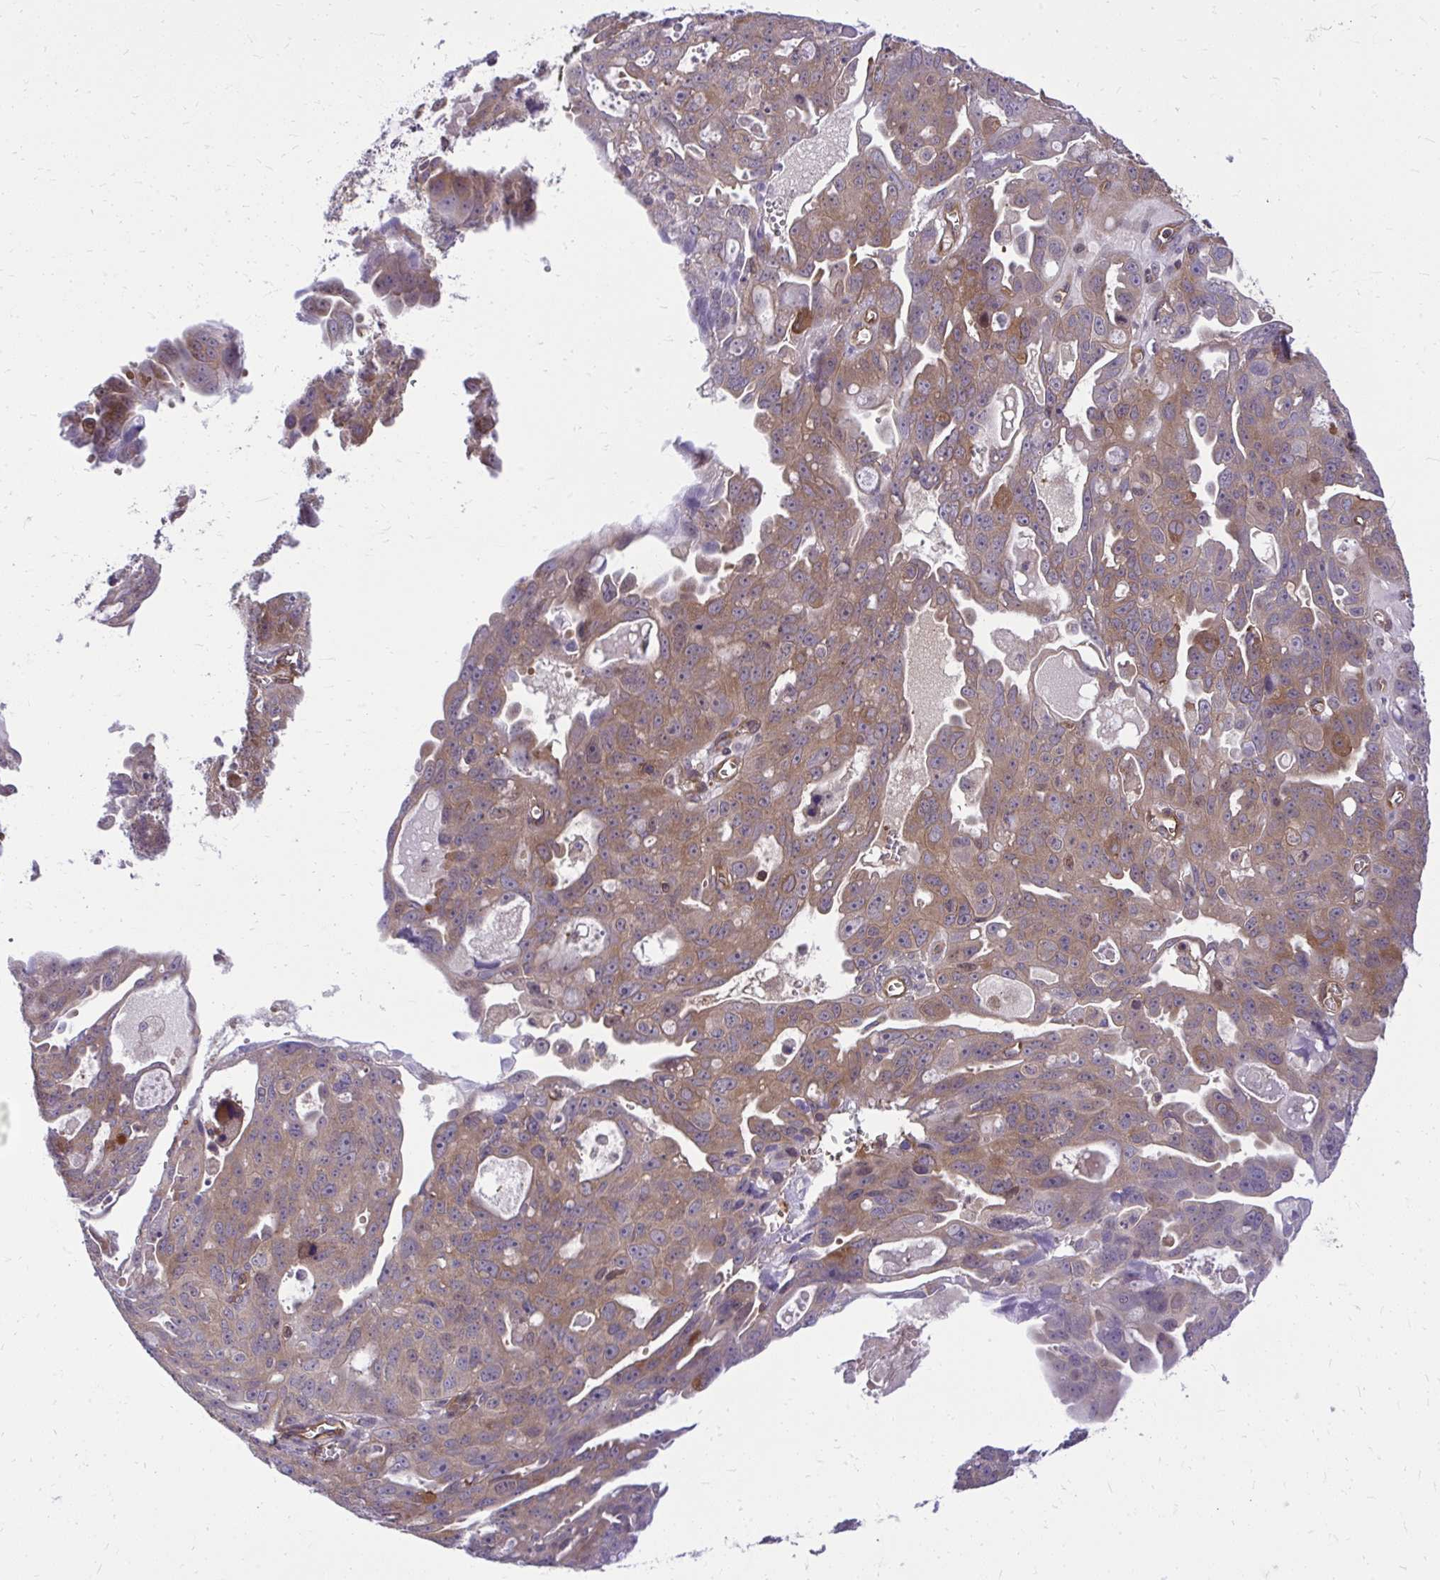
{"staining": {"intensity": "moderate", "quantity": ">75%", "location": "cytoplasmic/membranous"}, "tissue": "ovarian cancer", "cell_type": "Tumor cells", "image_type": "cancer", "snomed": [{"axis": "morphology", "description": "Carcinoma, endometroid"}, {"axis": "topography", "description": "Ovary"}], "caption": "Endometroid carcinoma (ovarian) stained with DAB (3,3'-diaminobenzidine) immunohistochemistry (IHC) reveals medium levels of moderate cytoplasmic/membranous positivity in about >75% of tumor cells. (IHC, brightfield microscopy, high magnification).", "gene": "PPP5C", "patient": {"sex": "female", "age": 70}}